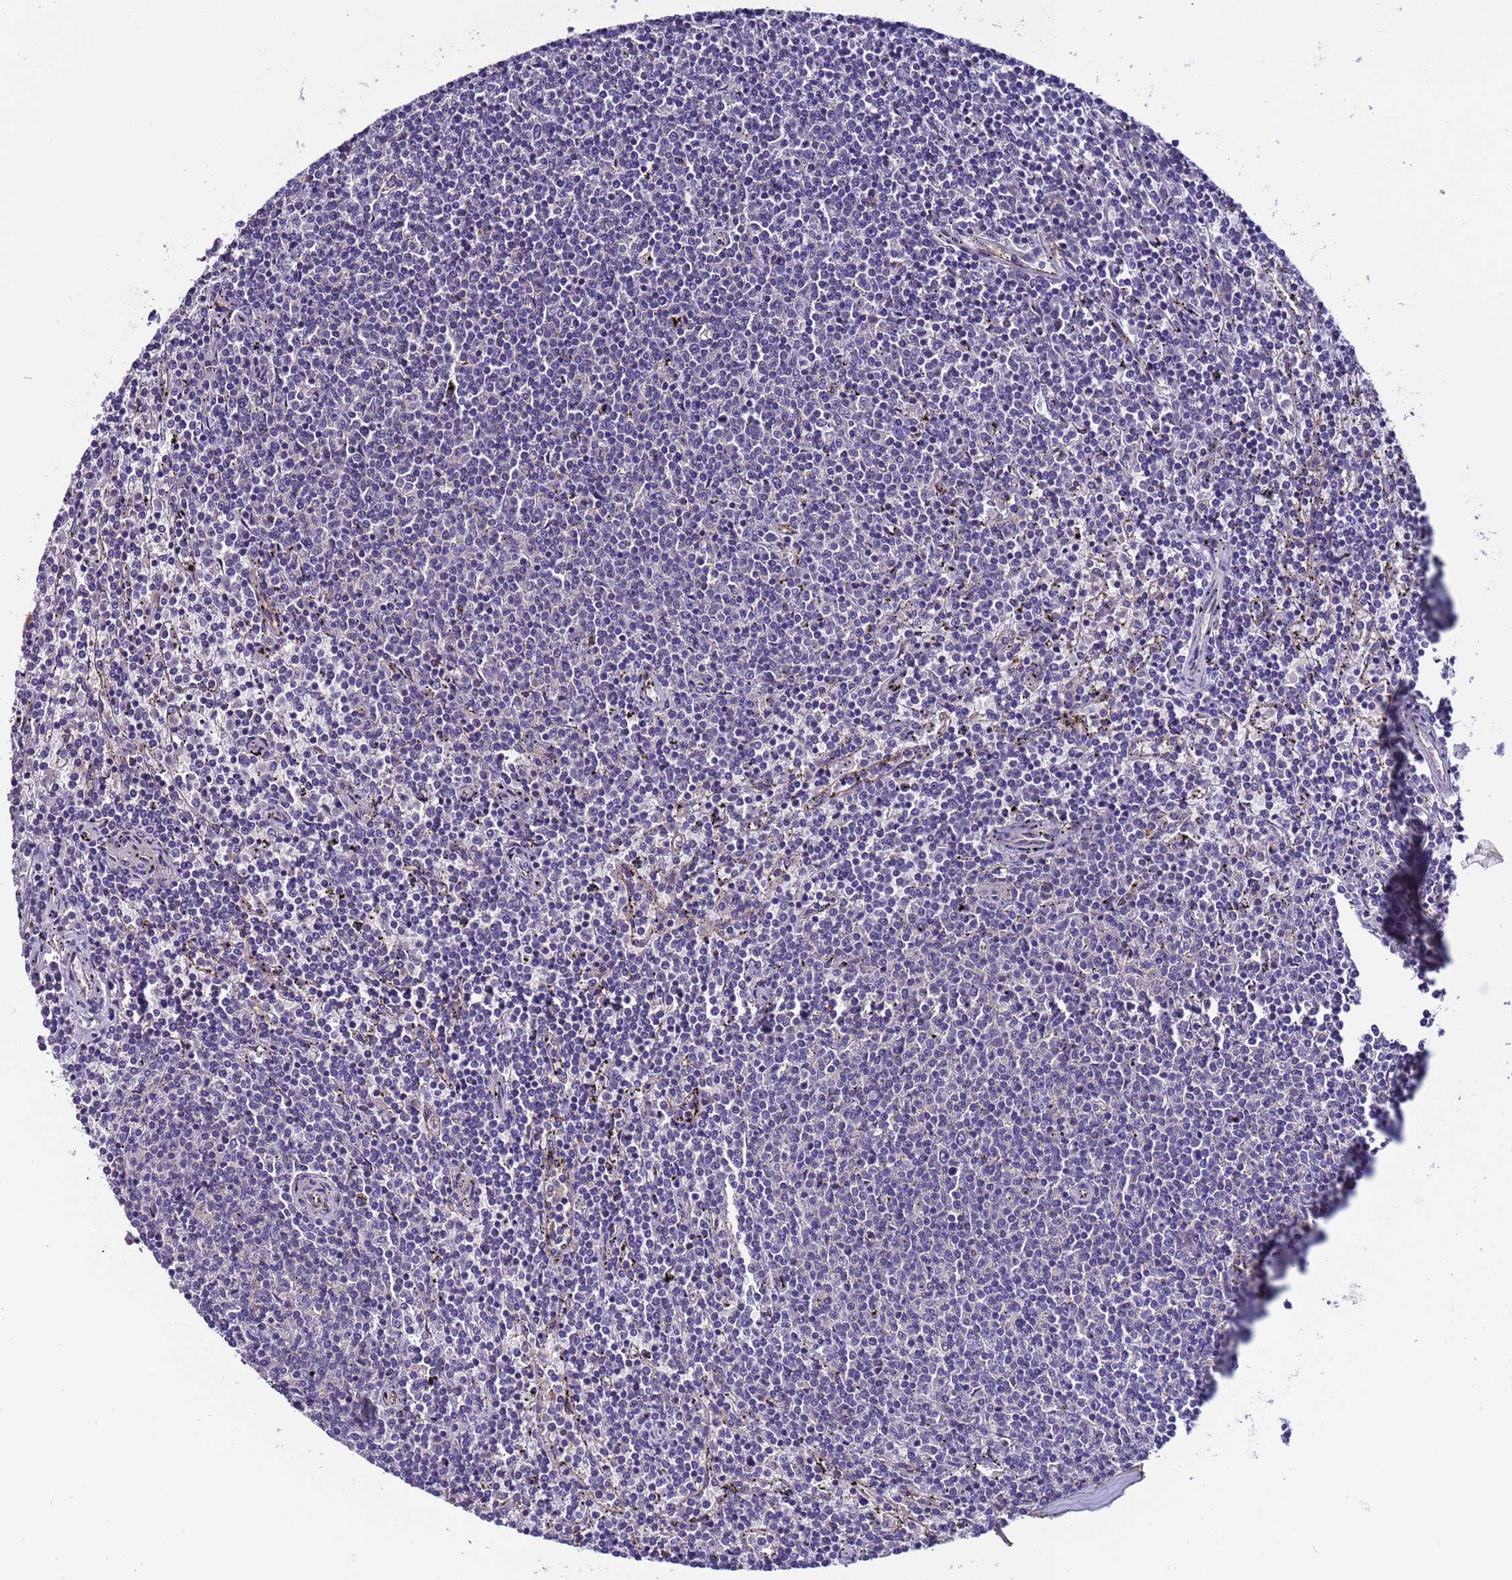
{"staining": {"intensity": "negative", "quantity": "none", "location": "none"}, "tissue": "lymphoma", "cell_type": "Tumor cells", "image_type": "cancer", "snomed": [{"axis": "morphology", "description": "Malignant lymphoma, non-Hodgkin's type, Low grade"}, {"axis": "topography", "description": "Spleen"}], "caption": "There is no significant staining in tumor cells of malignant lymphoma, non-Hodgkin's type (low-grade). (DAB (3,3'-diaminobenzidine) IHC, high magnification).", "gene": "ZNF248", "patient": {"sex": "female", "age": 50}}